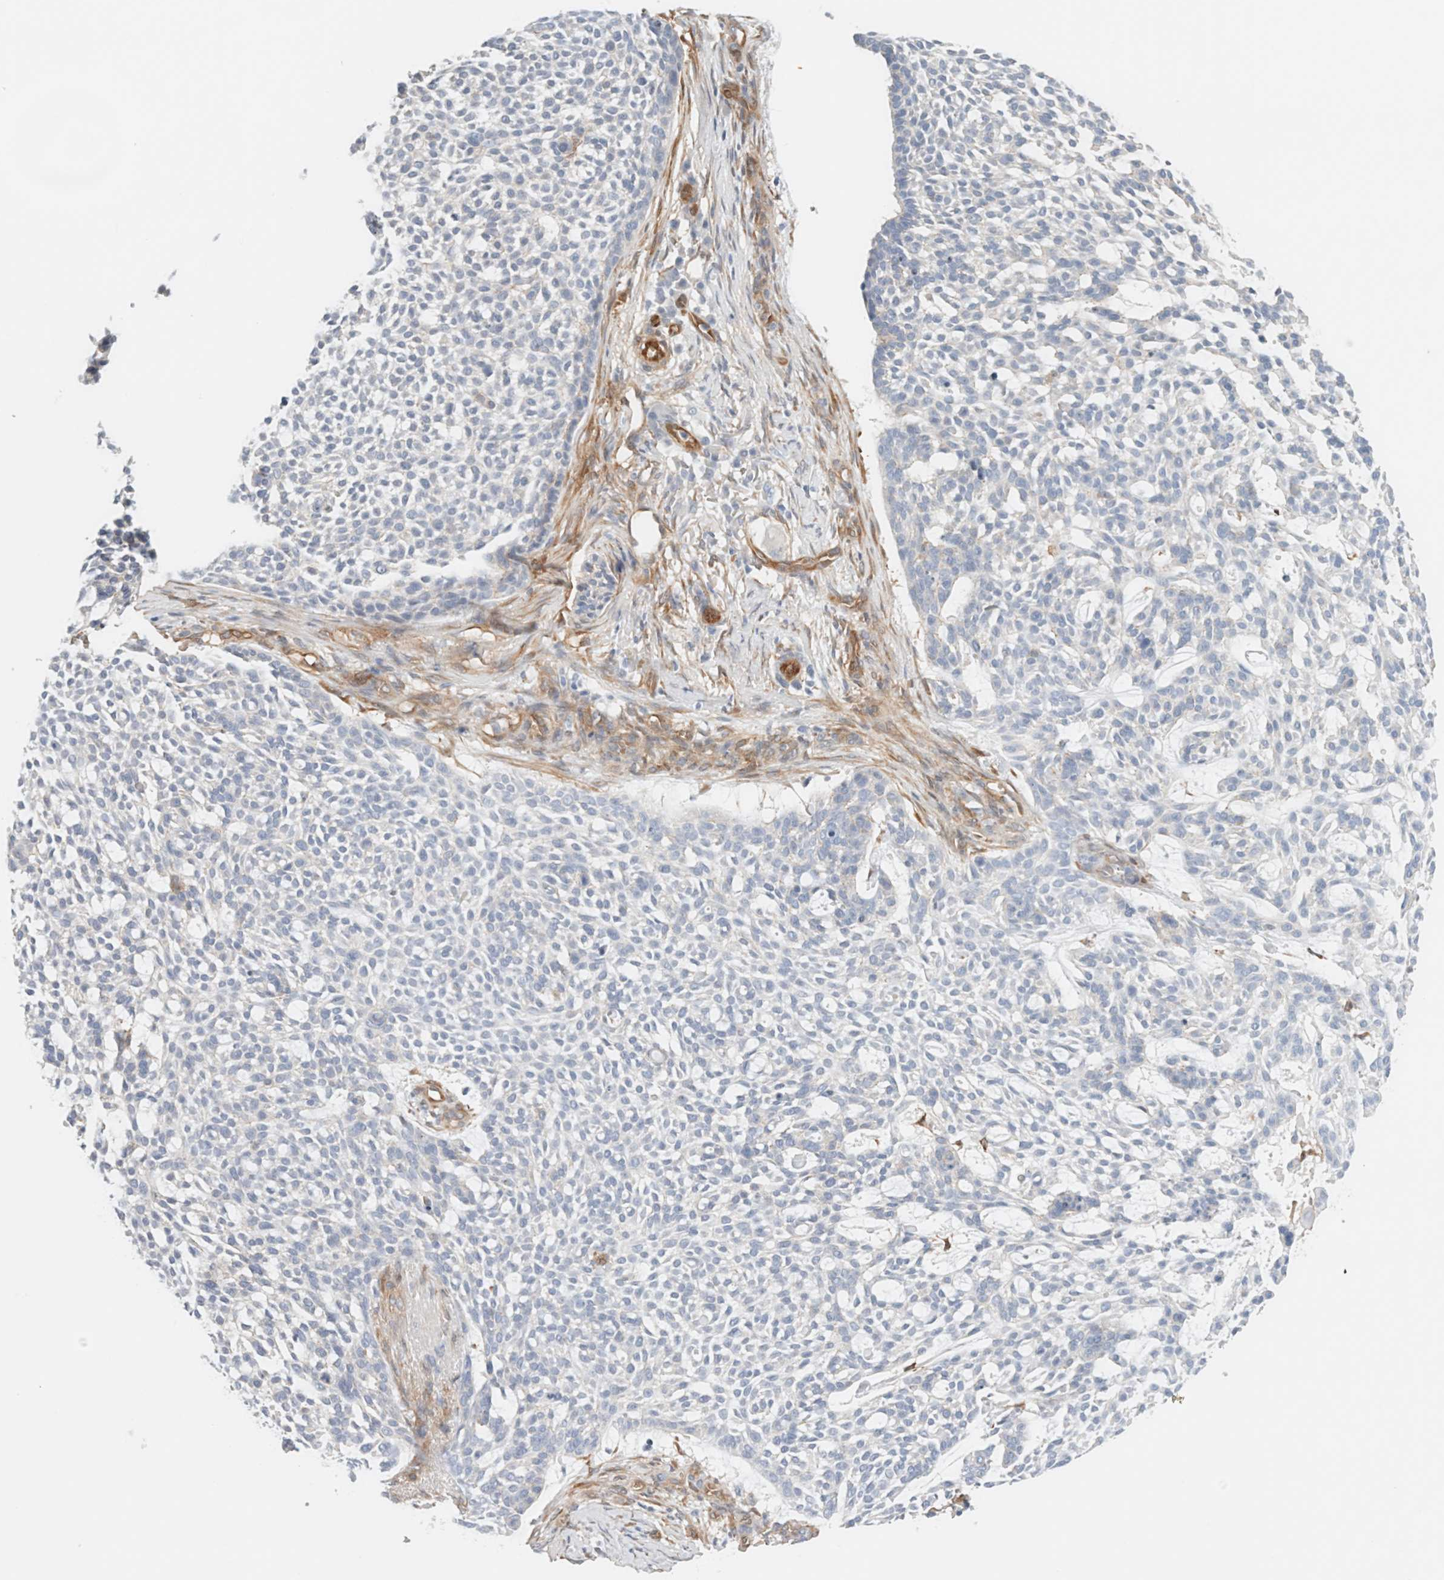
{"staining": {"intensity": "negative", "quantity": "none", "location": "none"}, "tissue": "skin cancer", "cell_type": "Tumor cells", "image_type": "cancer", "snomed": [{"axis": "morphology", "description": "Basal cell carcinoma"}, {"axis": "topography", "description": "Skin"}], "caption": "Immunohistochemistry of skin cancer (basal cell carcinoma) demonstrates no positivity in tumor cells.", "gene": "LMCD1", "patient": {"sex": "female", "age": 64}}